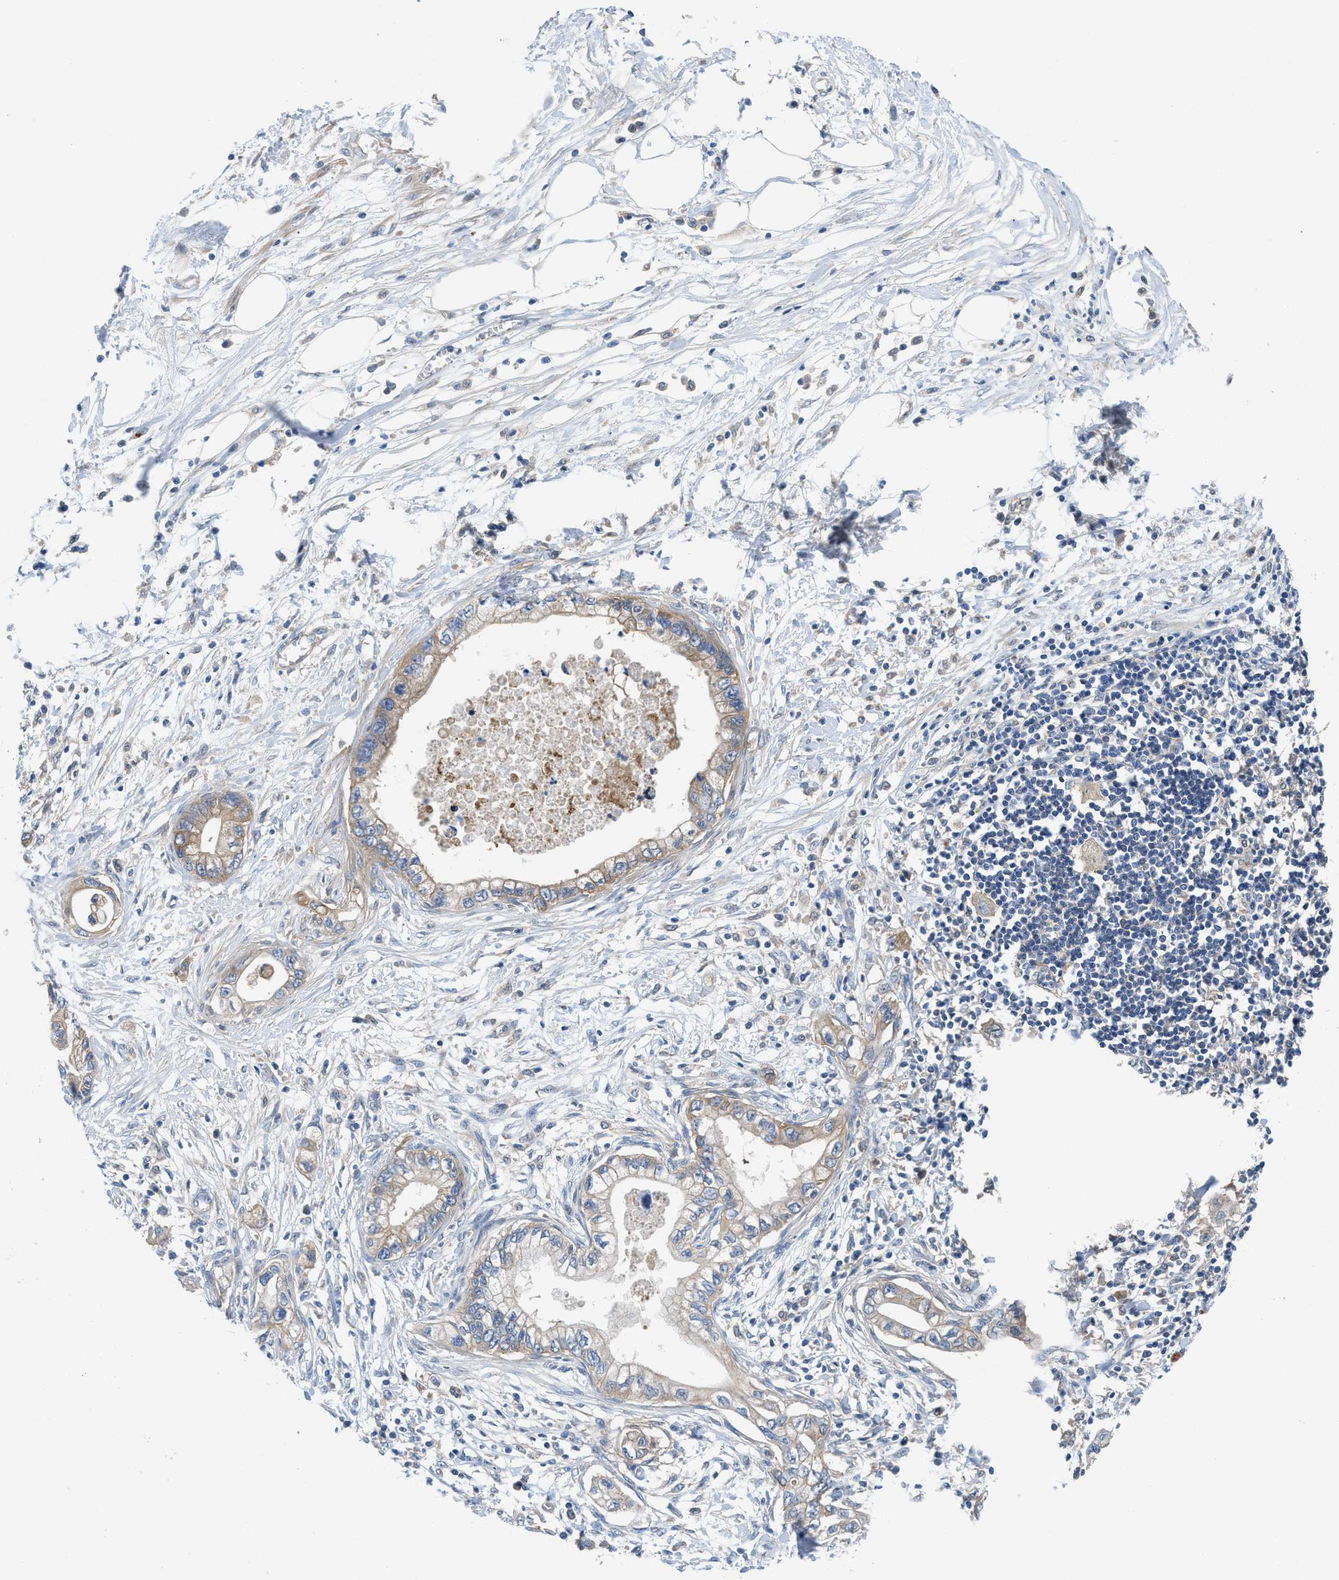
{"staining": {"intensity": "weak", "quantity": "<25%", "location": "cytoplasmic/membranous"}, "tissue": "pancreatic cancer", "cell_type": "Tumor cells", "image_type": "cancer", "snomed": [{"axis": "morphology", "description": "Adenocarcinoma, NOS"}, {"axis": "topography", "description": "Pancreas"}], "caption": "DAB immunohistochemical staining of pancreatic adenocarcinoma exhibits no significant expression in tumor cells.", "gene": "PANX1", "patient": {"sex": "male", "age": 56}}